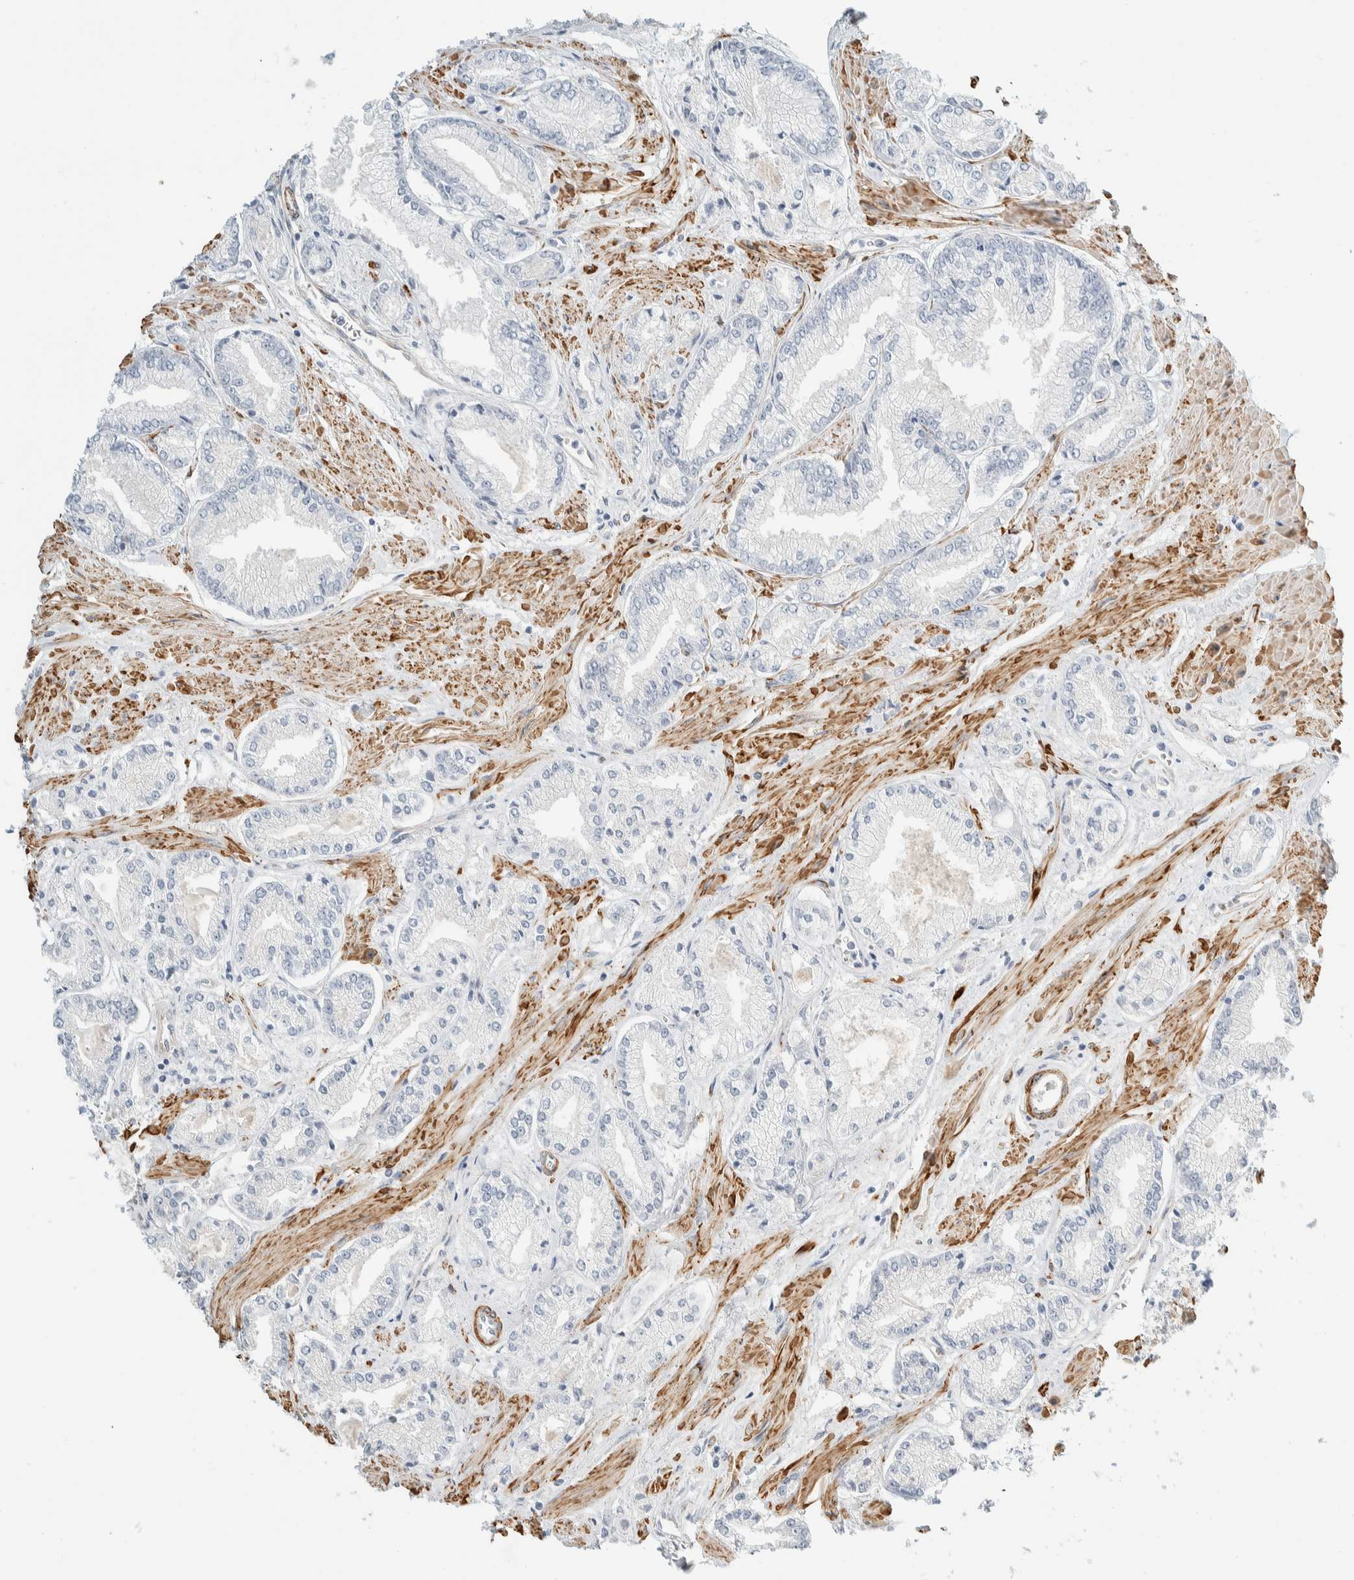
{"staining": {"intensity": "negative", "quantity": "none", "location": "none"}, "tissue": "prostate cancer", "cell_type": "Tumor cells", "image_type": "cancer", "snomed": [{"axis": "morphology", "description": "Adenocarcinoma, Low grade"}, {"axis": "topography", "description": "Prostate"}], "caption": "Tumor cells show no significant expression in prostate cancer.", "gene": "CDR2", "patient": {"sex": "male", "age": 52}}